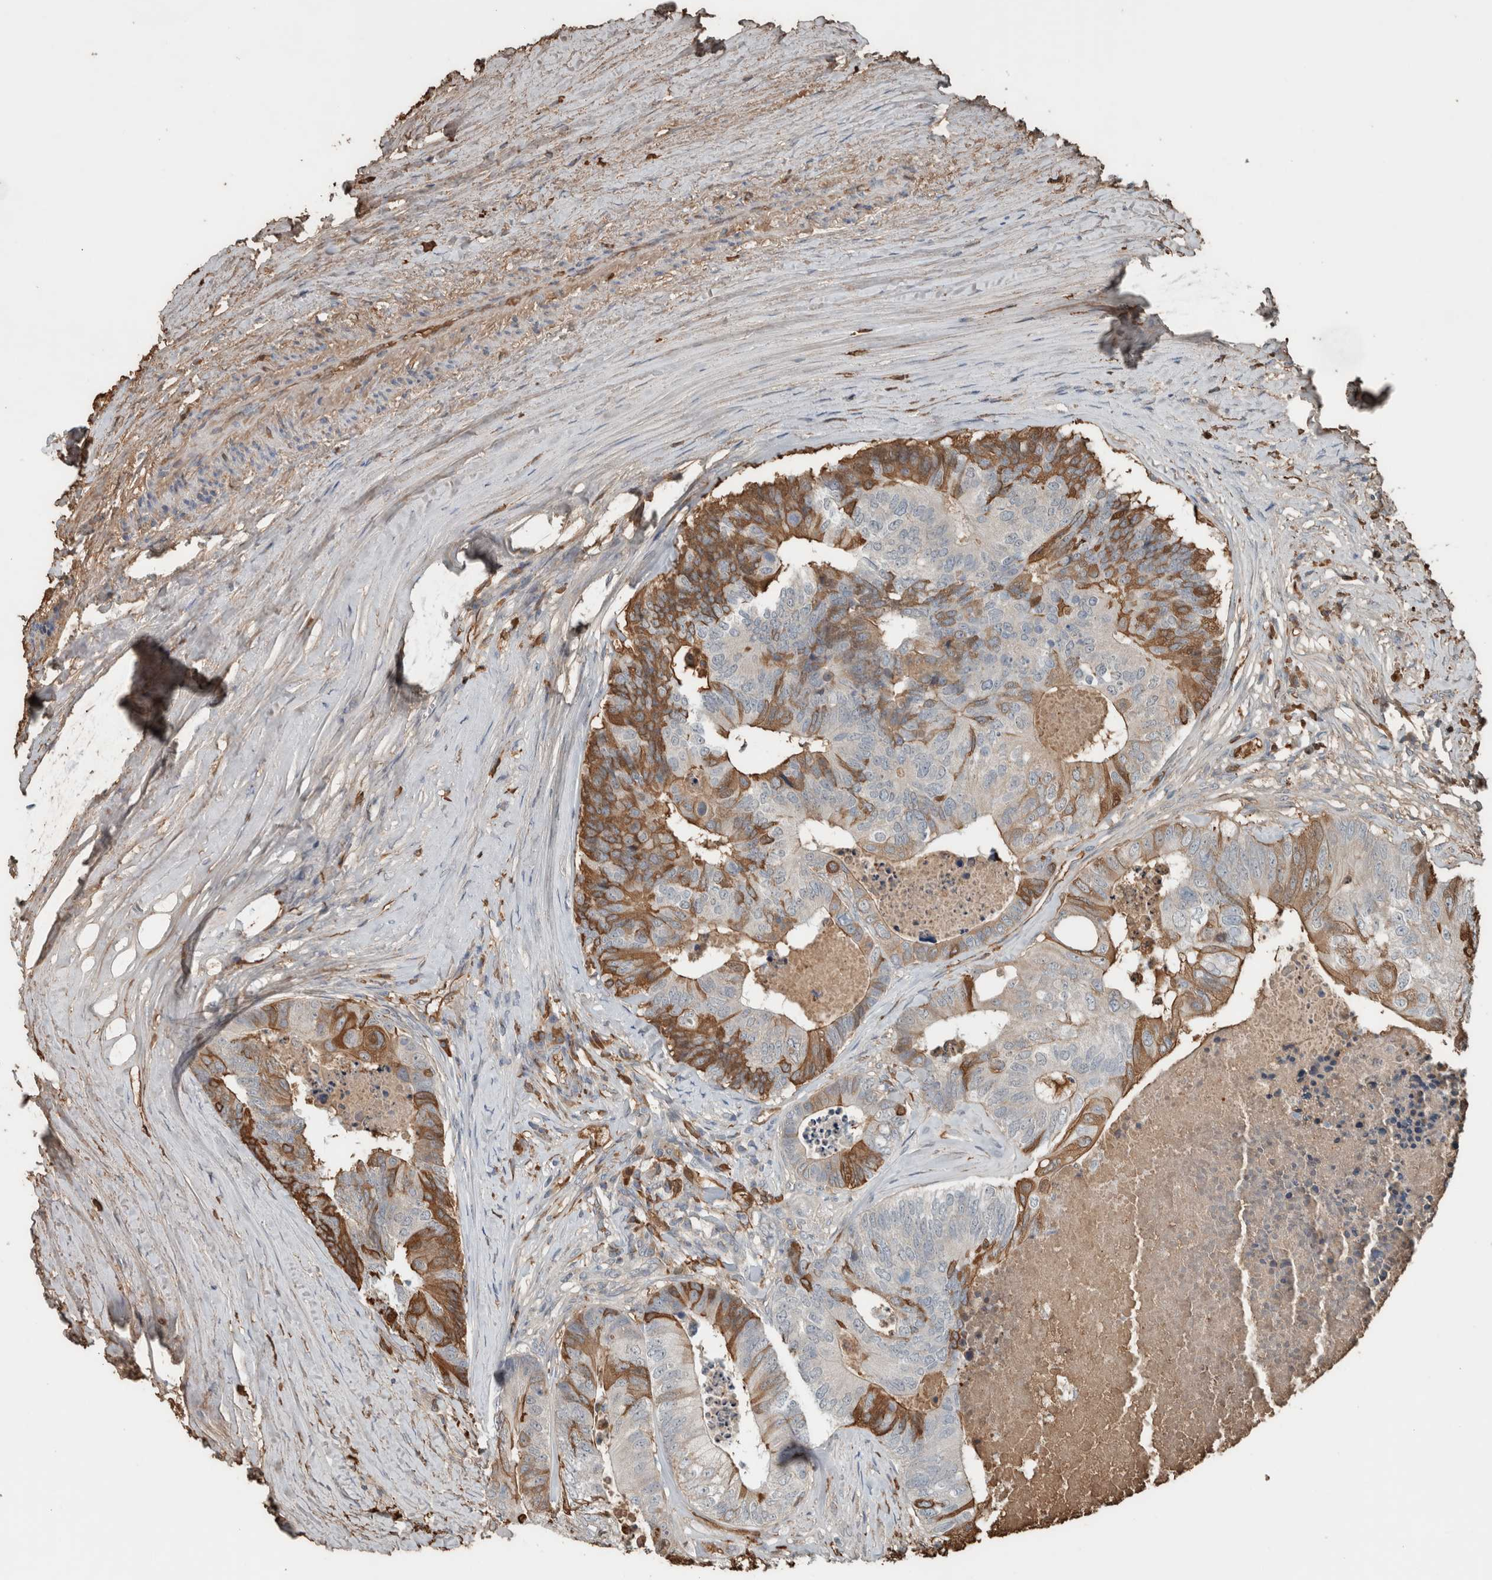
{"staining": {"intensity": "moderate", "quantity": "25%-75%", "location": "cytoplasmic/membranous"}, "tissue": "colorectal cancer", "cell_type": "Tumor cells", "image_type": "cancer", "snomed": [{"axis": "morphology", "description": "Adenocarcinoma, NOS"}, {"axis": "topography", "description": "Colon"}], "caption": "Immunohistochemical staining of colorectal cancer (adenocarcinoma) reveals medium levels of moderate cytoplasmic/membranous protein expression in about 25%-75% of tumor cells.", "gene": "USP34", "patient": {"sex": "female", "age": 67}}